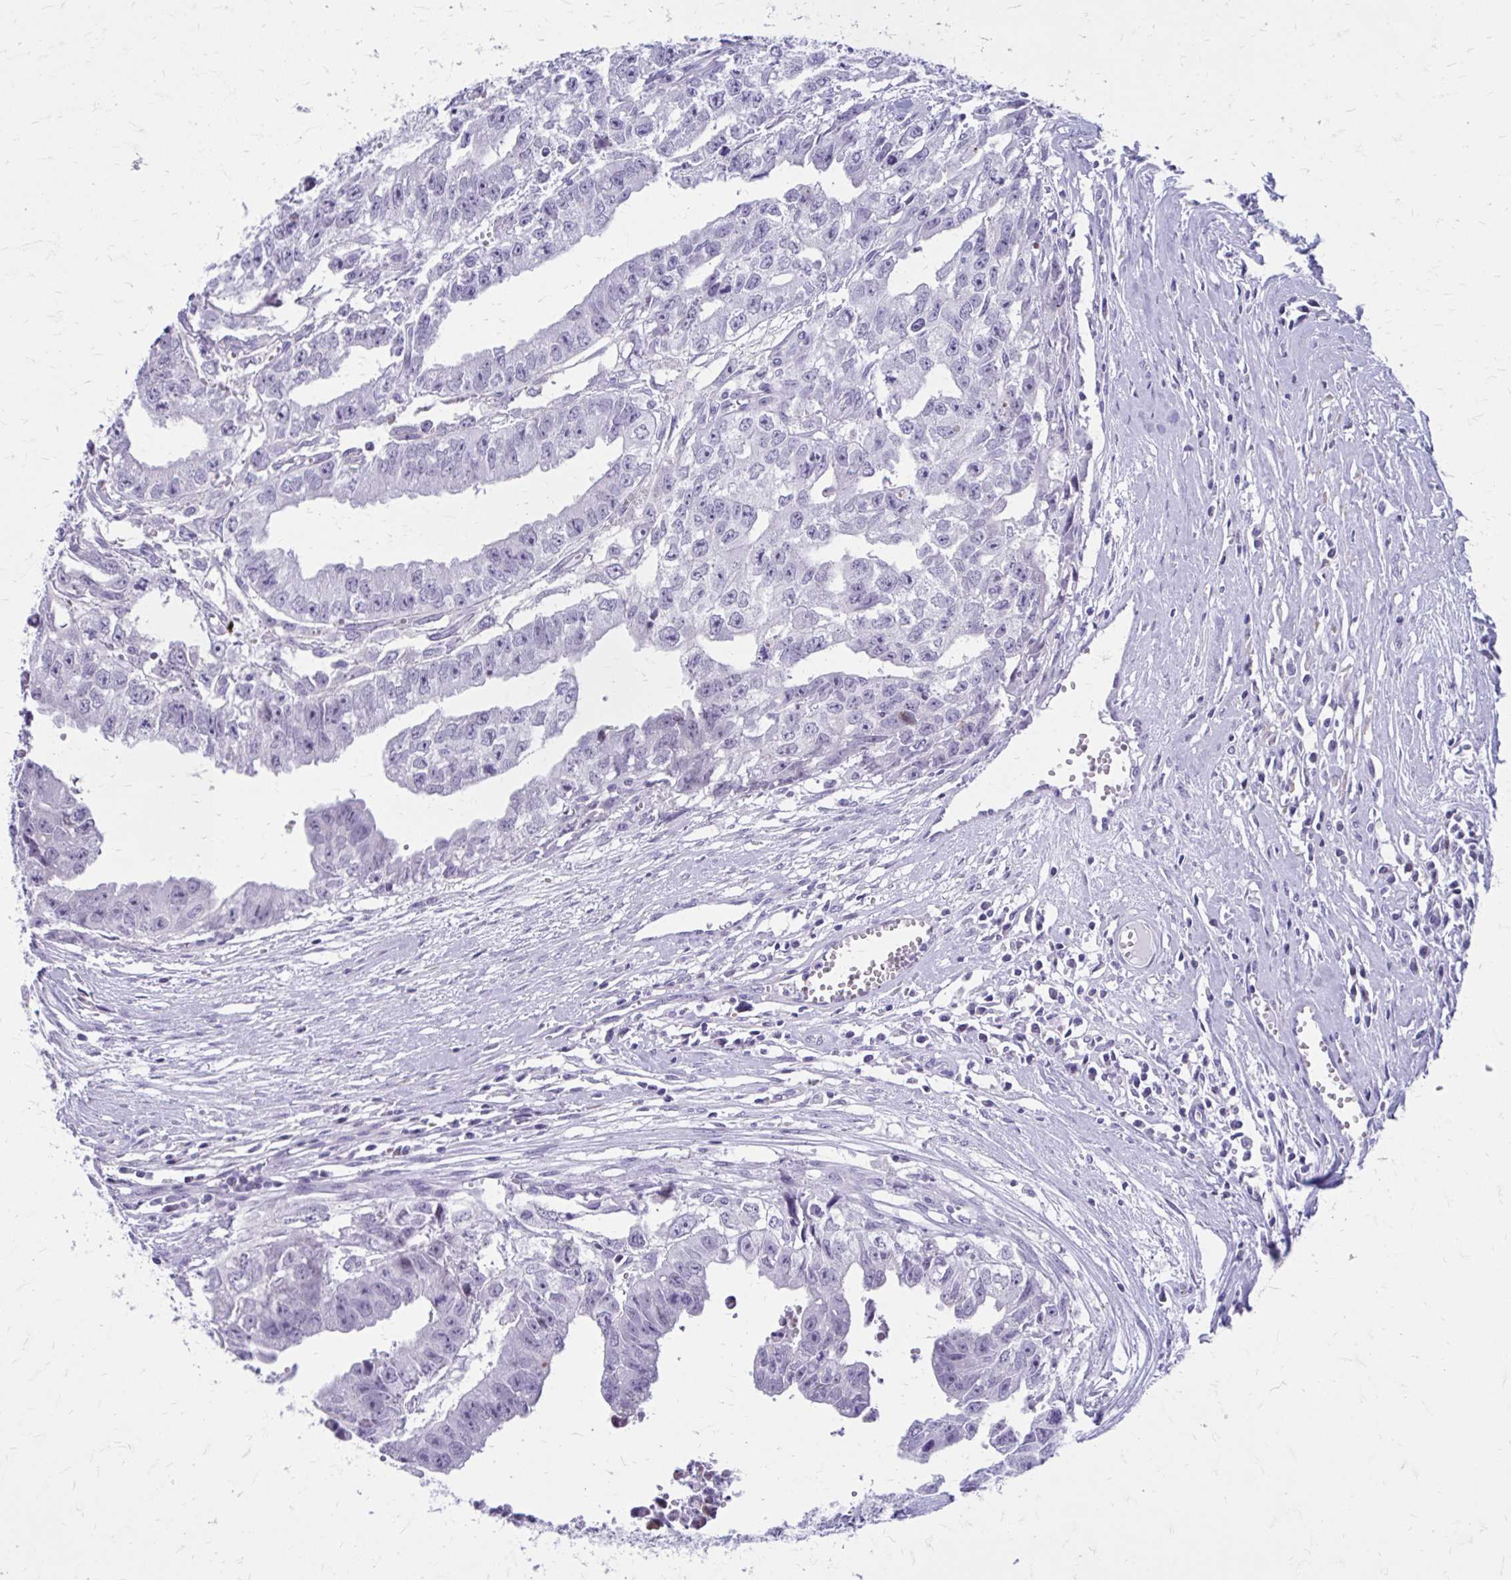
{"staining": {"intensity": "negative", "quantity": "none", "location": "none"}, "tissue": "testis cancer", "cell_type": "Tumor cells", "image_type": "cancer", "snomed": [{"axis": "morphology", "description": "Carcinoma, Embryonal, NOS"}, {"axis": "morphology", "description": "Teratoma, malignant, NOS"}, {"axis": "topography", "description": "Testis"}], "caption": "The micrograph demonstrates no significant expression in tumor cells of testis embryonal carcinoma.", "gene": "LCN15", "patient": {"sex": "male", "age": 24}}